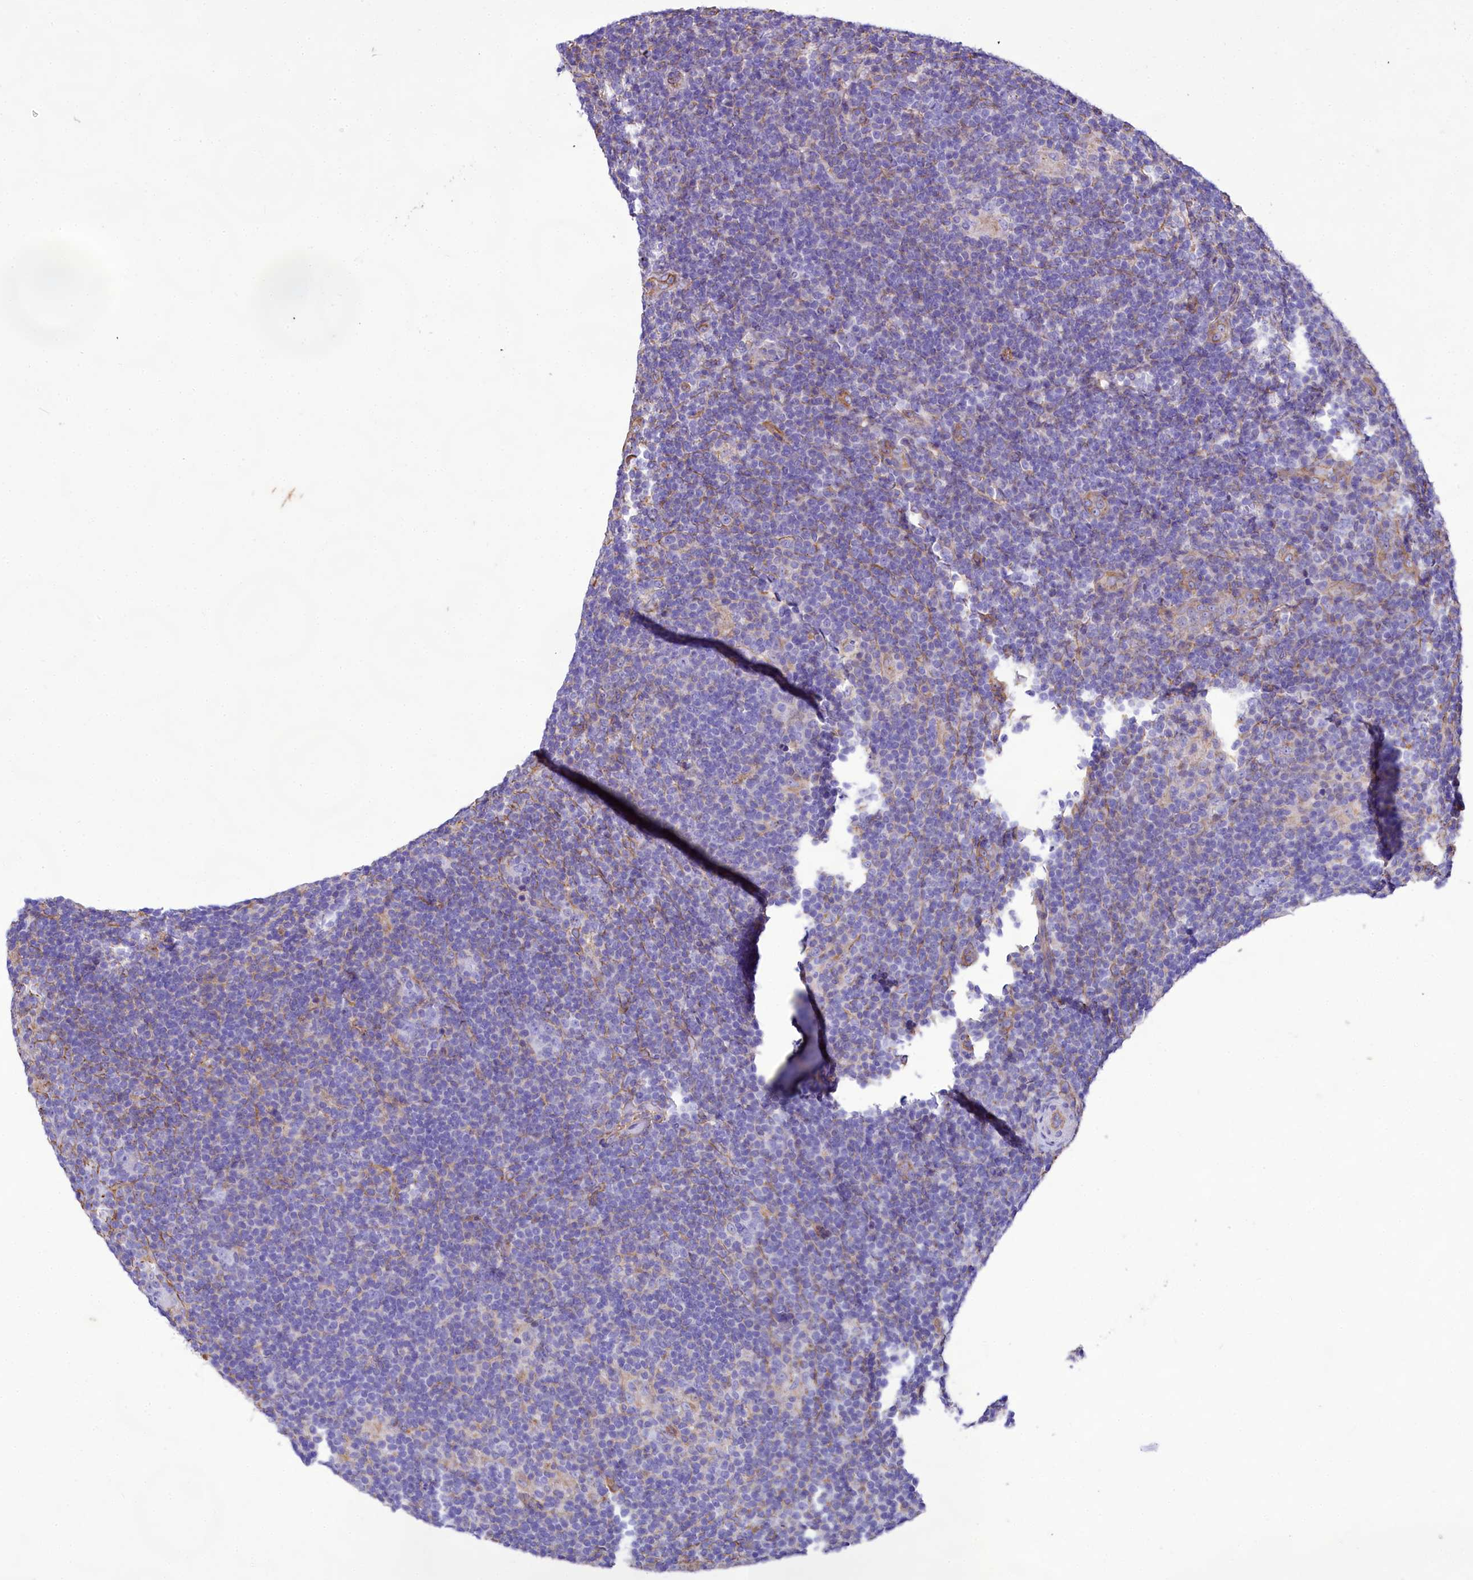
{"staining": {"intensity": "negative", "quantity": "none", "location": "none"}, "tissue": "lymphoma", "cell_type": "Tumor cells", "image_type": "cancer", "snomed": [{"axis": "morphology", "description": "Hodgkin's disease, NOS"}, {"axis": "topography", "description": "Lymph node"}], "caption": "Immunohistochemistry of Hodgkin's disease shows no staining in tumor cells.", "gene": "CD99", "patient": {"sex": "female", "age": 57}}